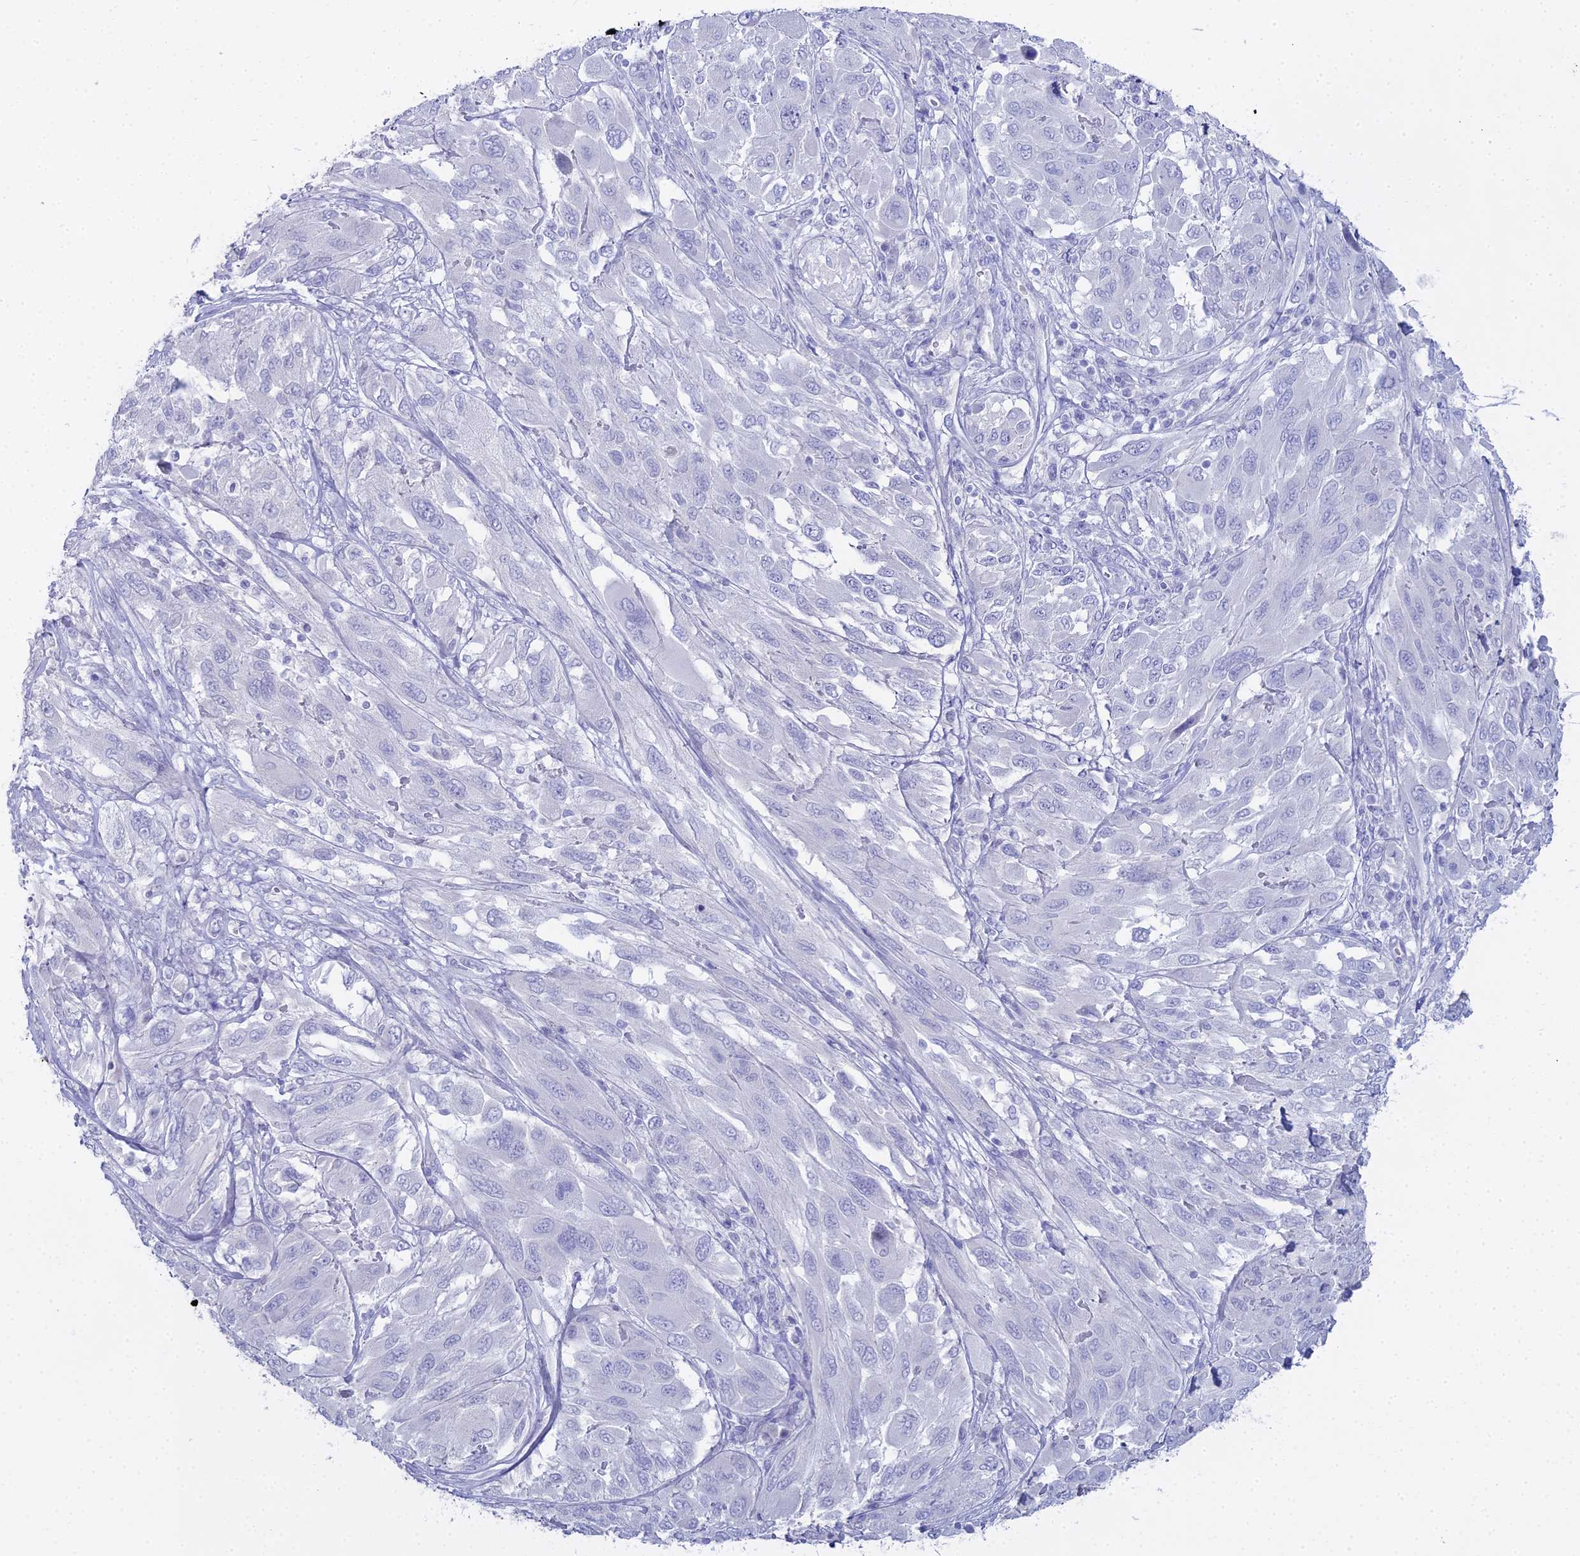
{"staining": {"intensity": "negative", "quantity": "none", "location": "none"}, "tissue": "melanoma", "cell_type": "Tumor cells", "image_type": "cancer", "snomed": [{"axis": "morphology", "description": "Malignant melanoma, NOS"}, {"axis": "topography", "description": "Skin"}], "caption": "This is a micrograph of immunohistochemistry staining of malignant melanoma, which shows no staining in tumor cells.", "gene": "S100A7", "patient": {"sex": "female", "age": 91}}